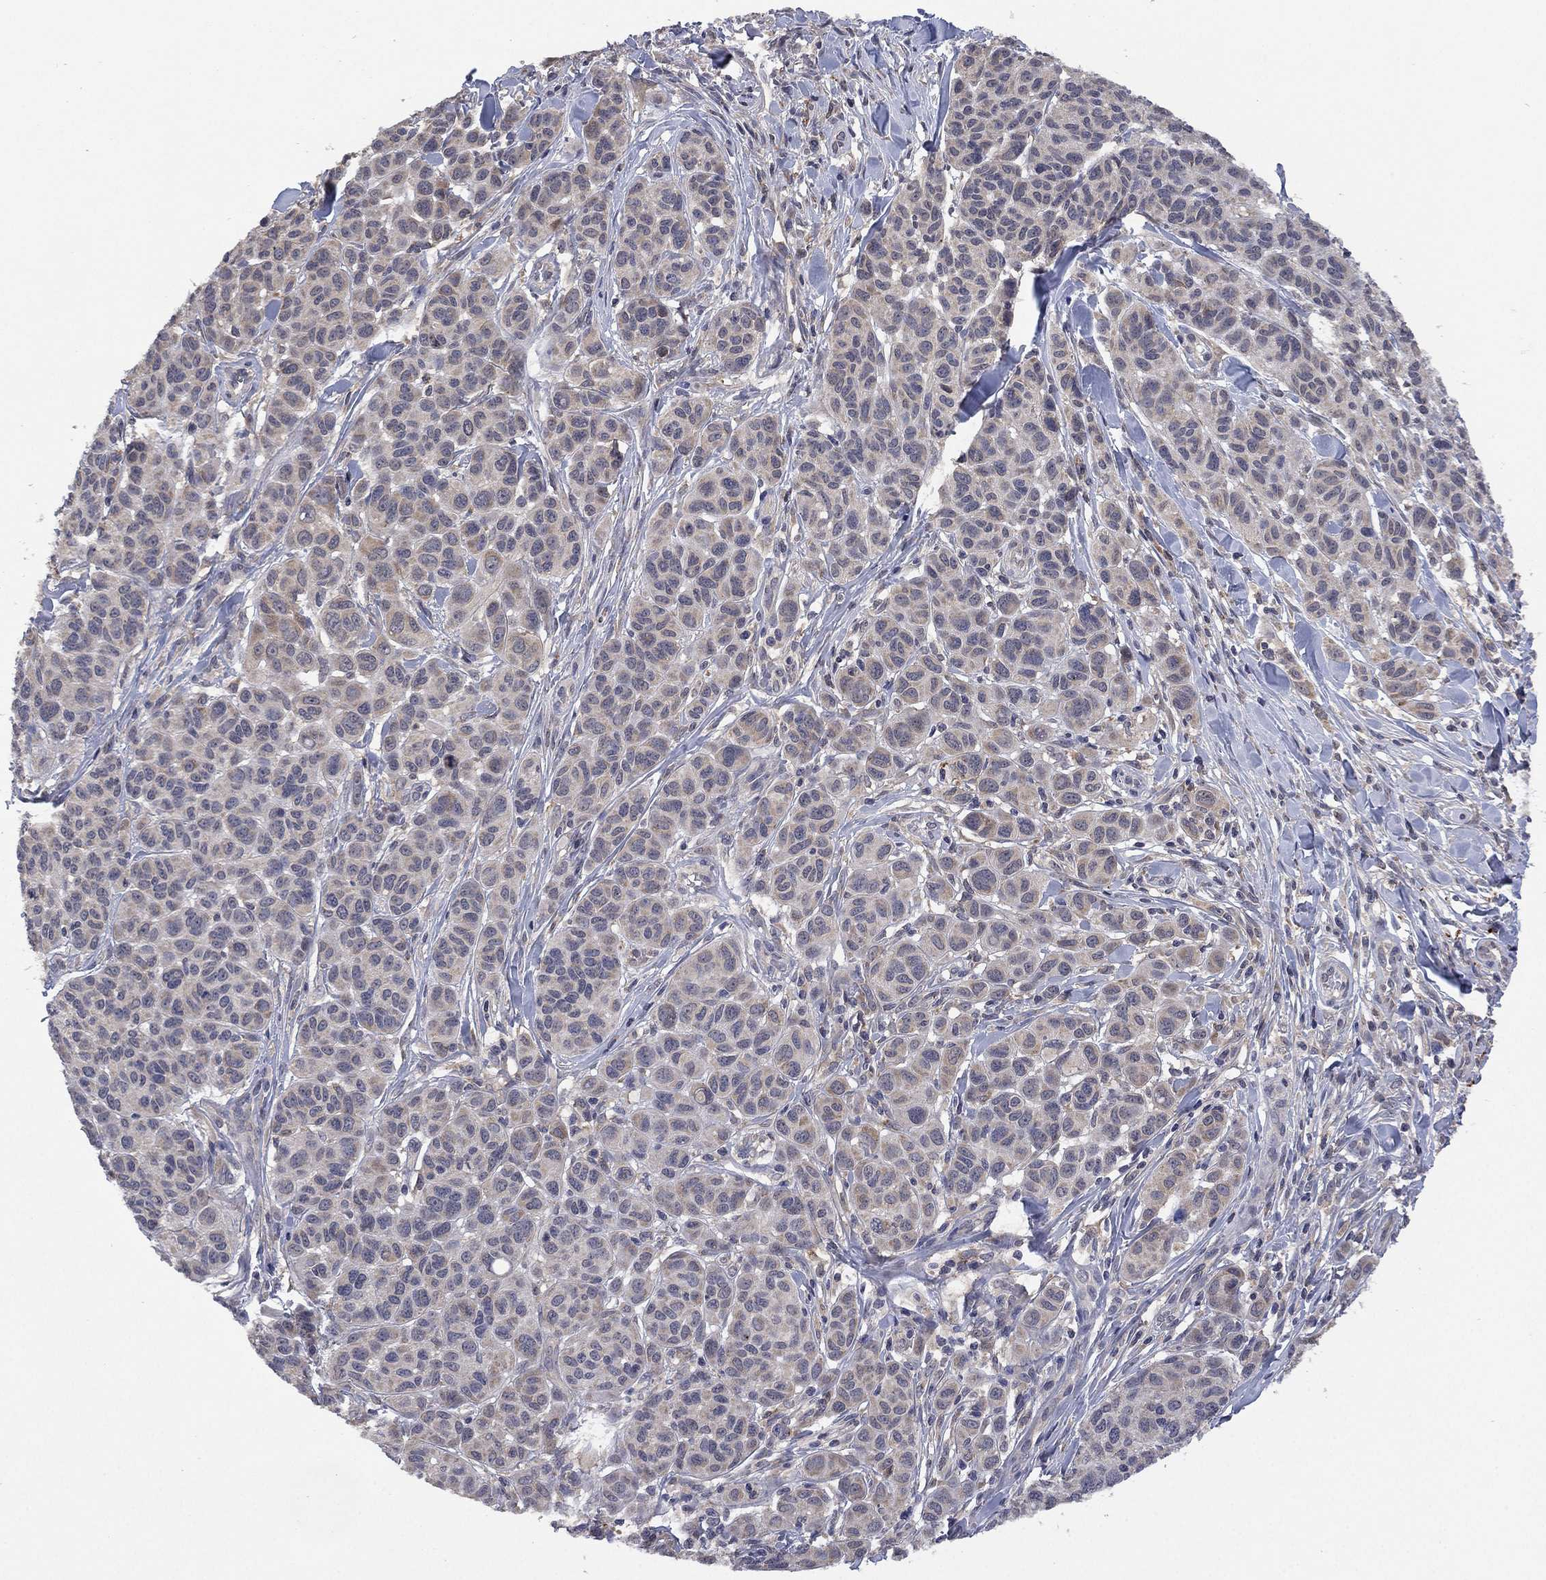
{"staining": {"intensity": "negative", "quantity": "none", "location": "none"}, "tissue": "melanoma", "cell_type": "Tumor cells", "image_type": "cancer", "snomed": [{"axis": "morphology", "description": "Malignant melanoma, NOS"}, {"axis": "topography", "description": "Skin"}], "caption": "This is a micrograph of IHC staining of malignant melanoma, which shows no positivity in tumor cells.", "gene": "SELENOO", "patient": {"sex": "male", "age": 79}}